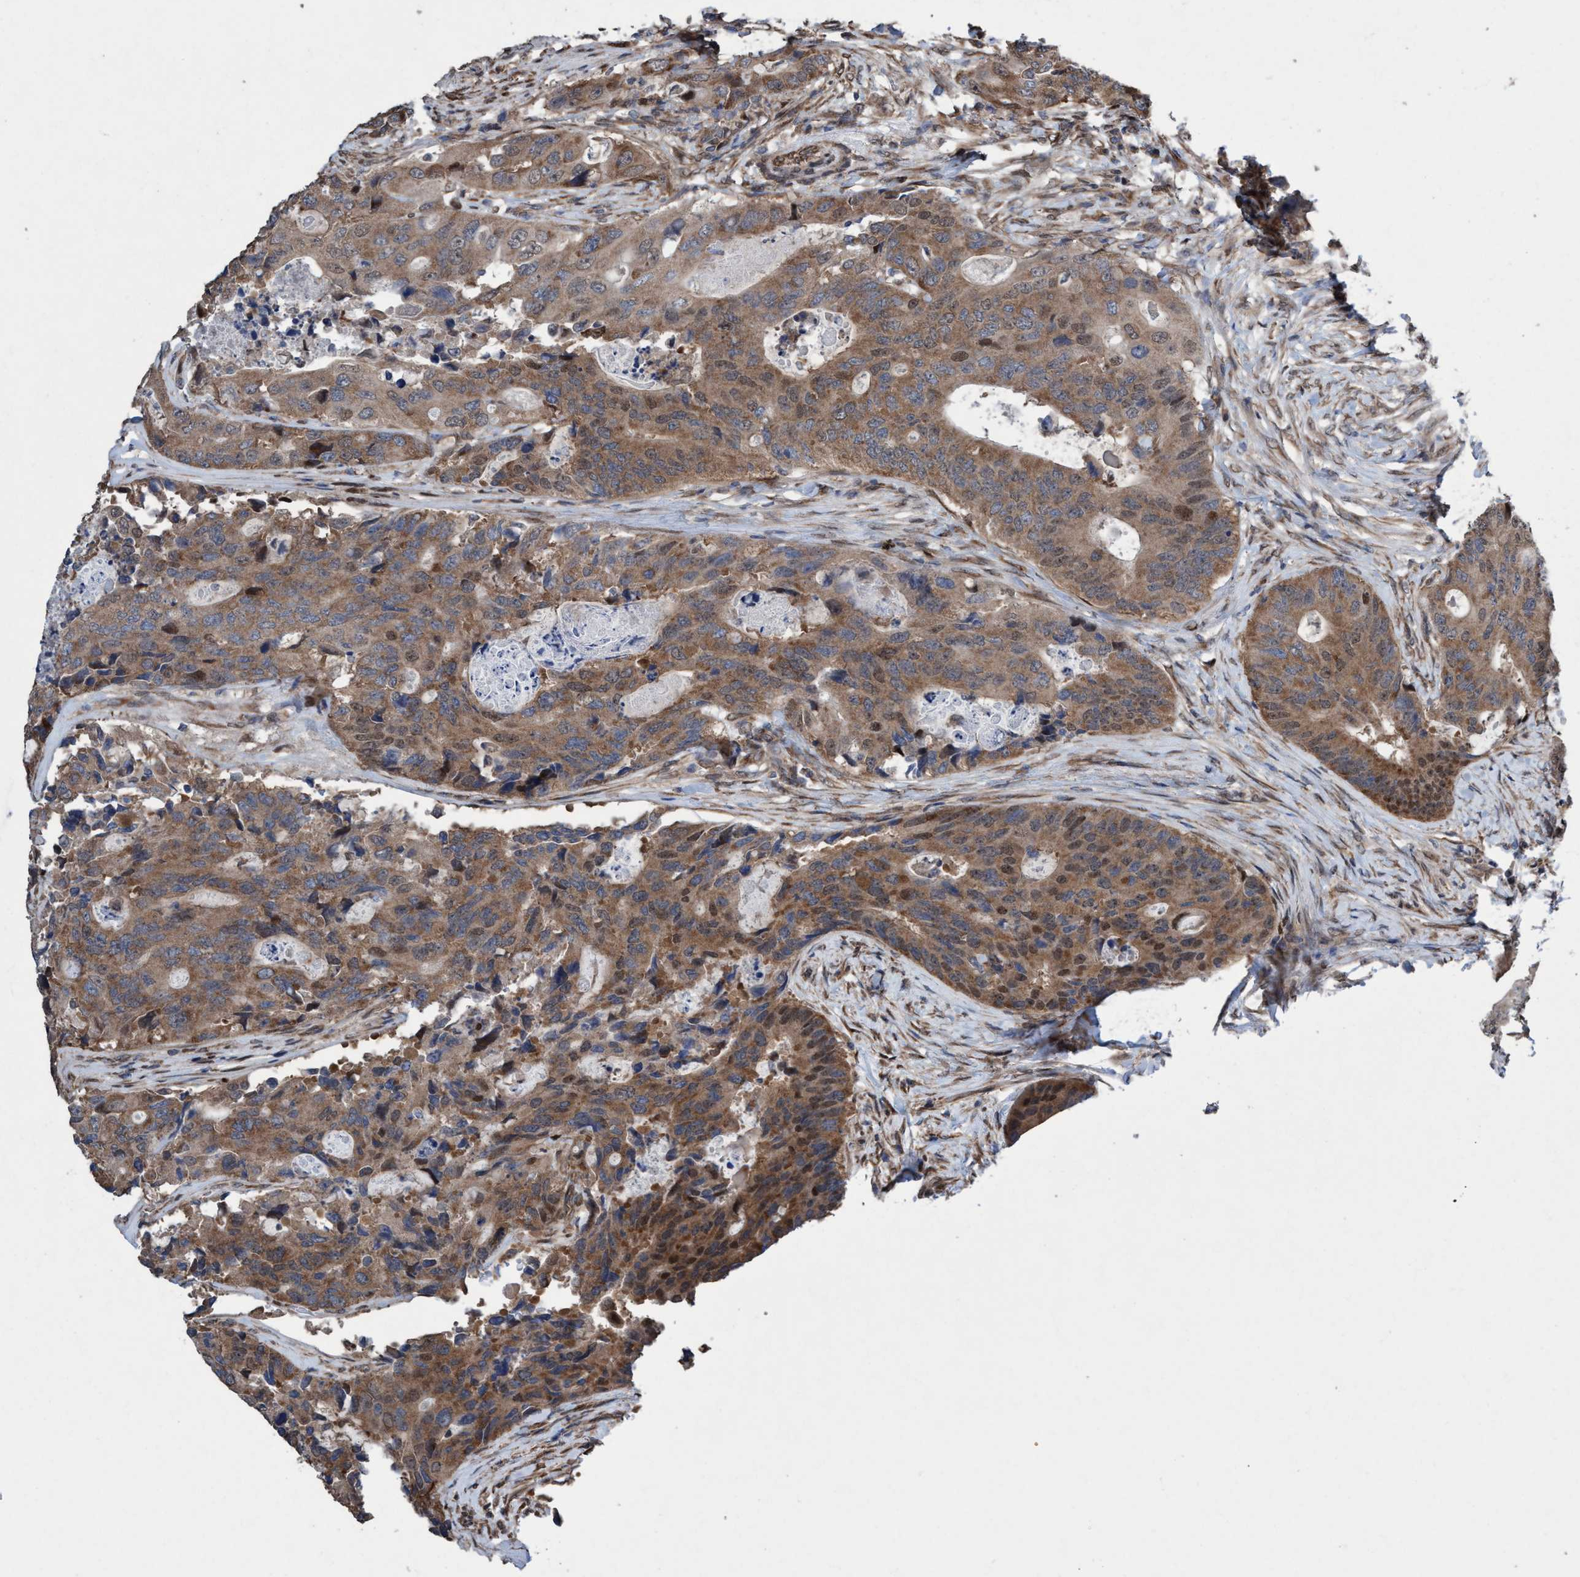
{"staining": {"intensity": "moderate", "quantity": ">75%", "location": "cytoplasmic/membranous,nuclear"}, "tissue": "colorectal cancer", "cell_type": "Tumor cells", "image_type": "cancer", "snomed": [{"axis": "morphology", "description": "Adenocarcinoma, NOS"}, {"axis": "topography", "description": "Colon"}], "caption": "Immunohistochemical staining of human adenocarcinoma (colorectal) displays medium levels of moderate cytoplasmic/membranous and nuclear protein positivity in approximately >75% of tumor cells.", "gene": "METAP2", "patient": {"sex": "male", "age": 71}}